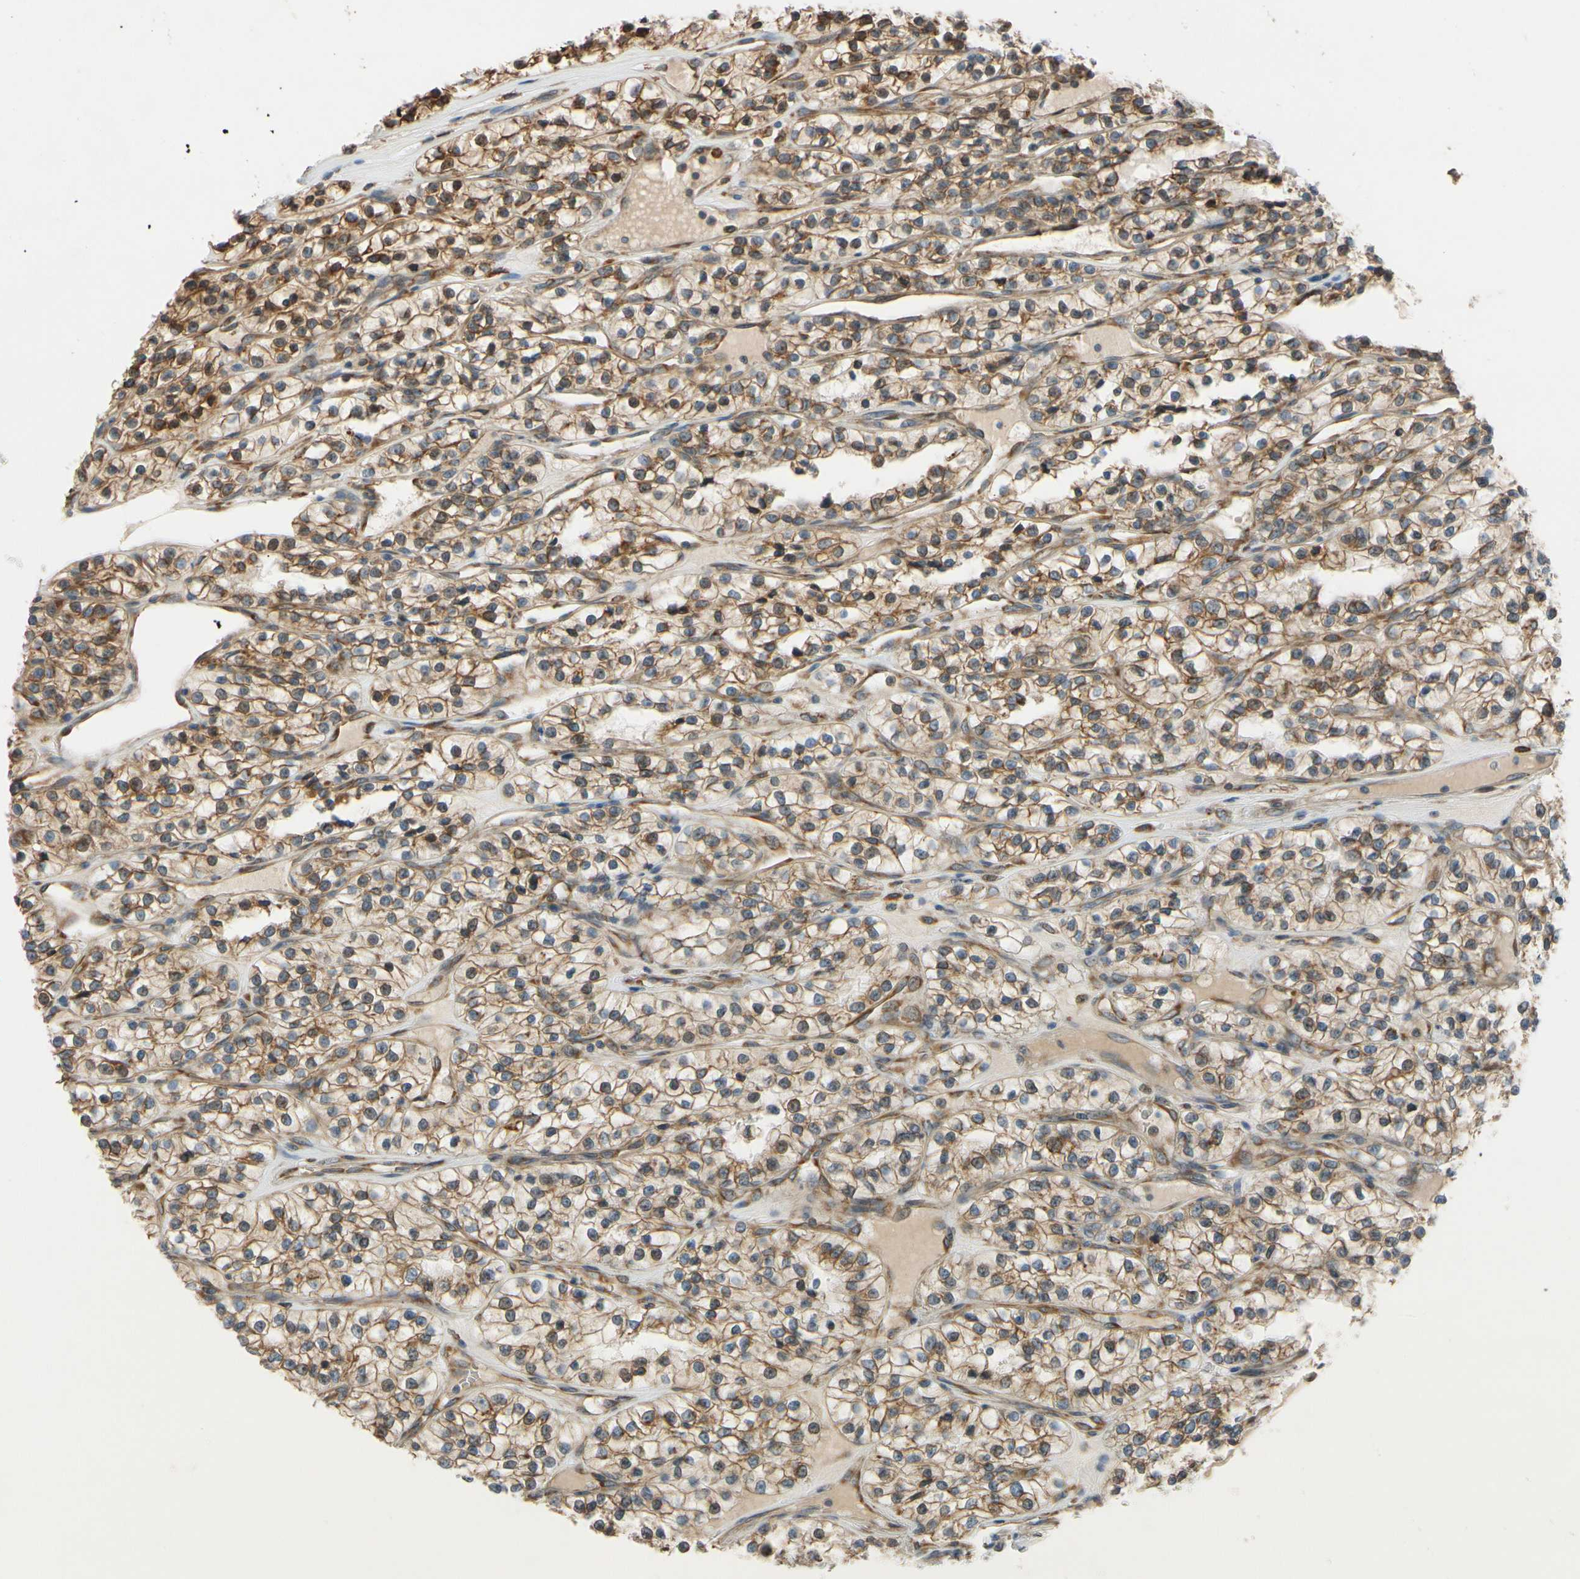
{"staining": {"intensity": "weak", "quantity": ">75%", "location": "cytoplasmic/membranous"}, "tissue": "renal cancer", "cell_type": "Tumor cells", "image_type": "cancer", "snomed": [{"axis": "morphology", "description": "Adenocarcinoma, NOS"}, {"axis": "topography", "description": "Kidney"}], "caption": "Renal cancer (adenocarcinoma) stained for a protein displays weak cytoplasmic/membranous positivity in tumor cells.", "gene": "RPN2", "patient": {"sex": "female", "age": 57}}